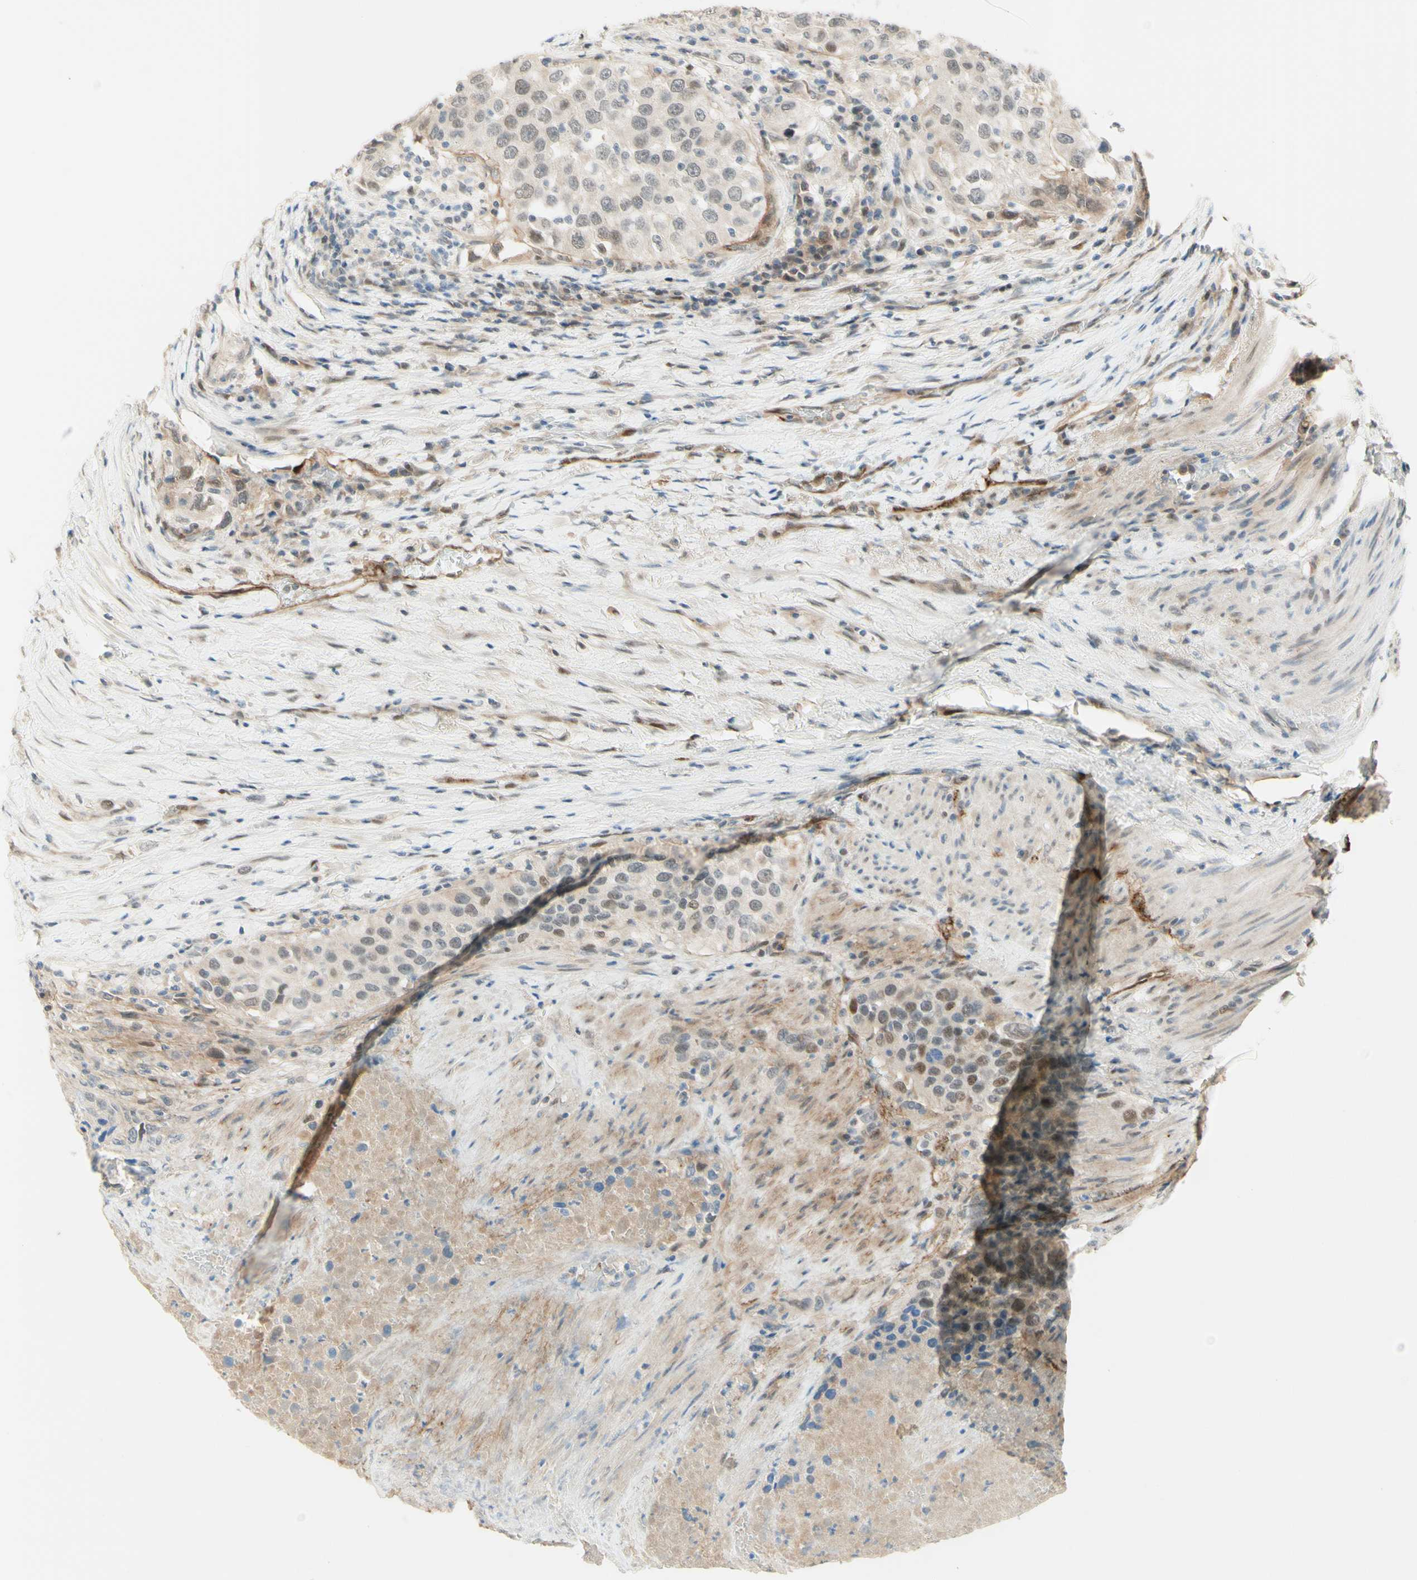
{"staining": {"intensity": "weak", "quantity": "<25%", "location": "cytoplasmic/membranous,nuclear"}, "tissue": "urothelial cancer", "cell_type": "Tumor cells", "image_type": "cancer", "snomed": [{"axis": "morphology", "description": "Urothelial carcinoma, High grade"}, {"axis": "topography", "description": "Urinary bladder"}], "caption": "Urothelial cancer was stained to show a protein in brown. There is no significant expression in tumor cells.", "gene": "ANGPT2", "patient": {"sex": "female", "age": 80}}